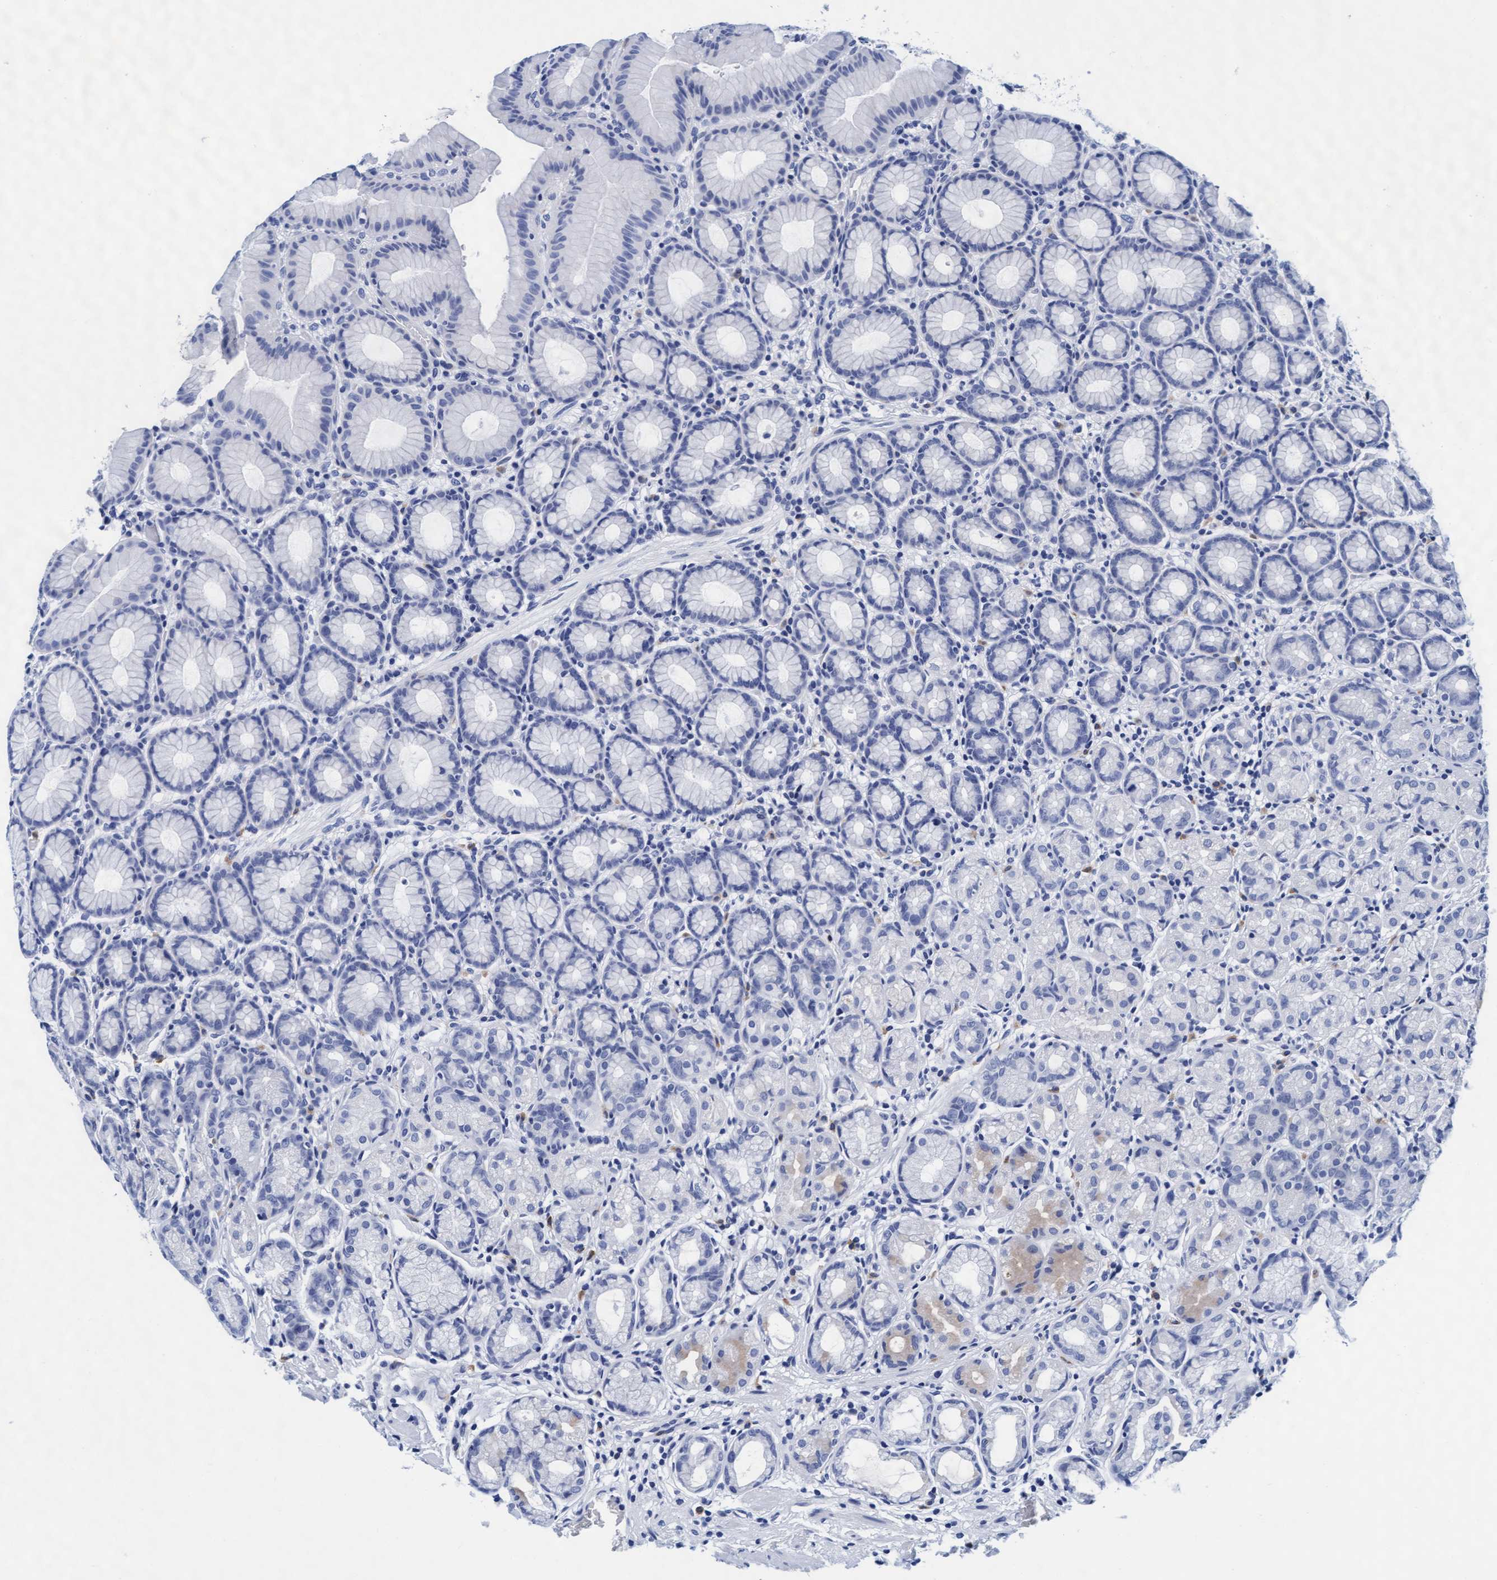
{"staining": {"intensity": "weak", "quantity": "<25%", "location": "cytoplasmic/membranous"}, "tissue": "stomach", "cell_type": "Glandular cells", "image_type": "normal", "snomed": [{"axis": "morphology", "description": "Normal tissue, NOS"}, {"axis": "topography", "description": "Stomach"}], "caption": "This is an immunohistochemistry histopathology image of normal stomach. There is no expression in glandular cells.", "gene": "ARSG", "patient": {"sex": "male", "age": 42}}